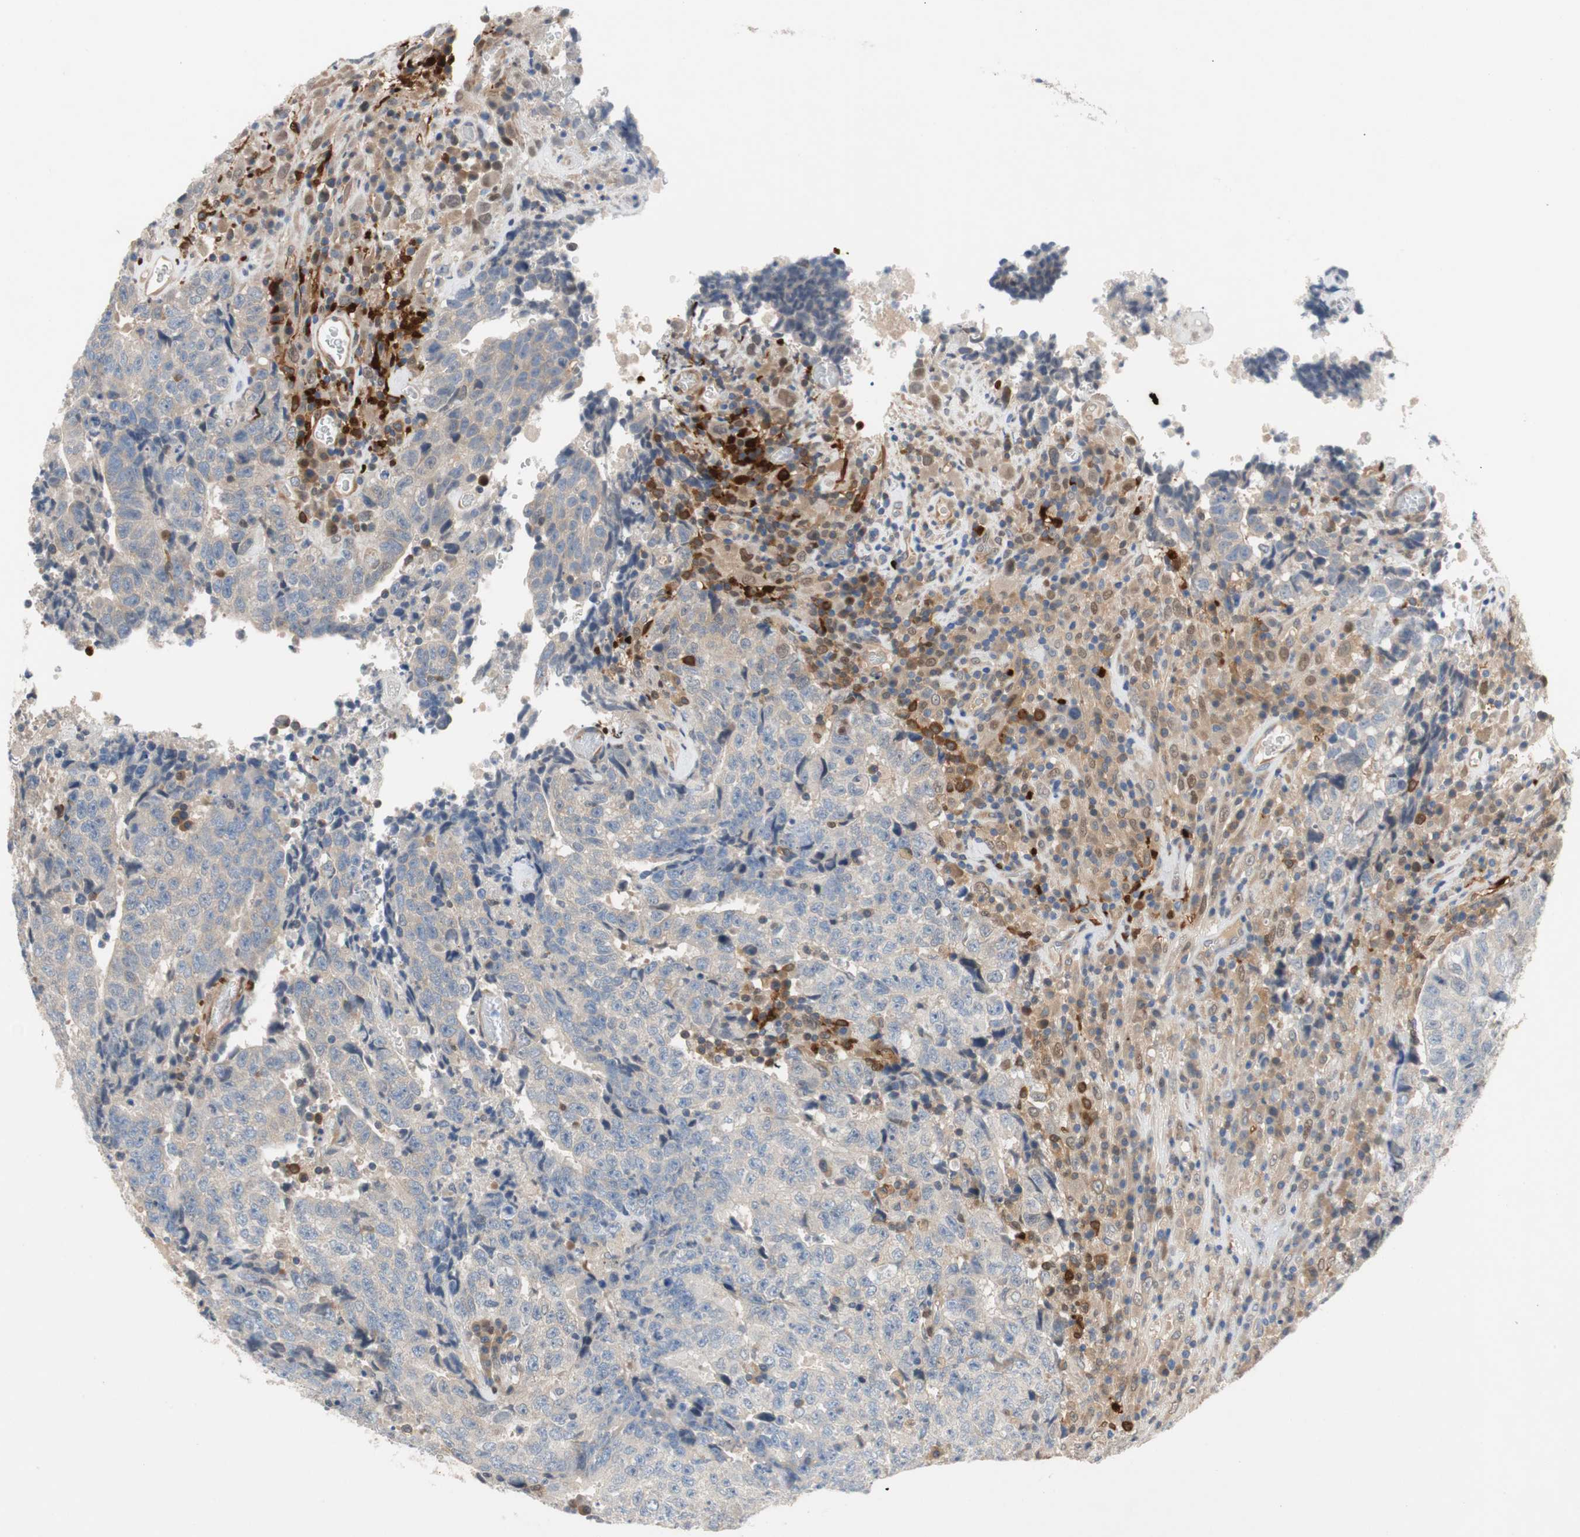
{"staining": {"intensity": "weak", "quantity": "<25%", "location": "cytoplasmic/membranous"}, "tissue": "testis cancer", "cell_type": "Tumor cells", "image_type": "cancer", "snomed": [{"axis": "morphology", "description": "Necrosis, NOS"}, {"axis": "morphology", "description": "Carcinoma, Embryonal, NOS"}, {"axis": "topography", "description": "Testis"}], "caption": "Protein analysis of embryonal carcinoma (testis) shows no significant positivity in tumor cells.", "gene": "RELB", "patient": {"sex": "male", "age": 19}}